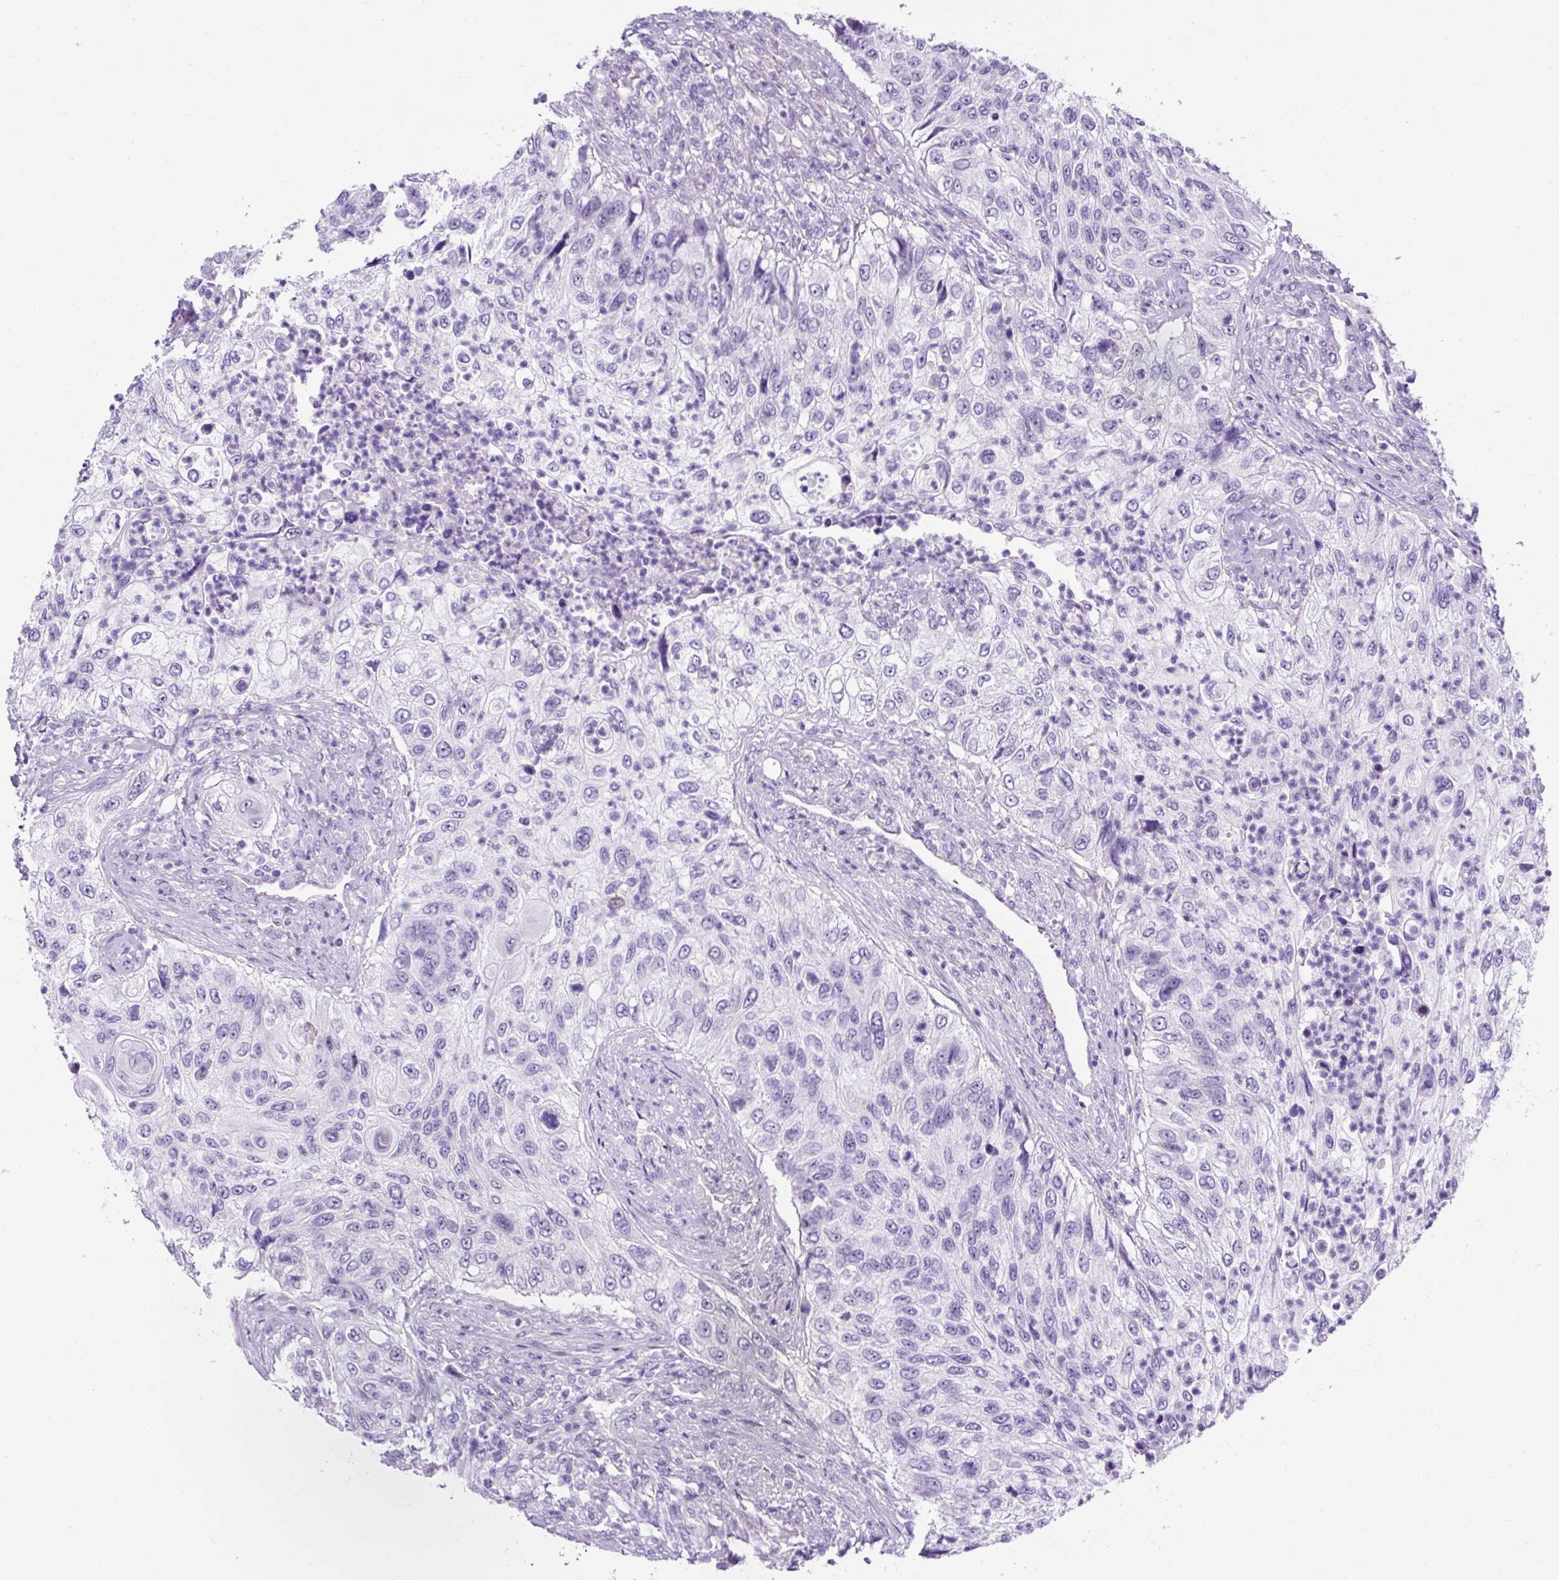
{"staining": {"intensity": "negative", "quantity": "none", "location": "none"}, "tissue": "urothelial cancer", "cell_type": "Tumor cells", "image_type": "cancer", "snomed": [{"axis": "morphology", "description": "Urothelial carcinoma, High grade"}, {"axis": "topography", "description": "Urinary bladder"}], "caption": "Tumor cells show no significant expression in urothelial carcinoma (high-grade).", "gene": "KRT12", "patient": {"sex": "female", "age": 60}}